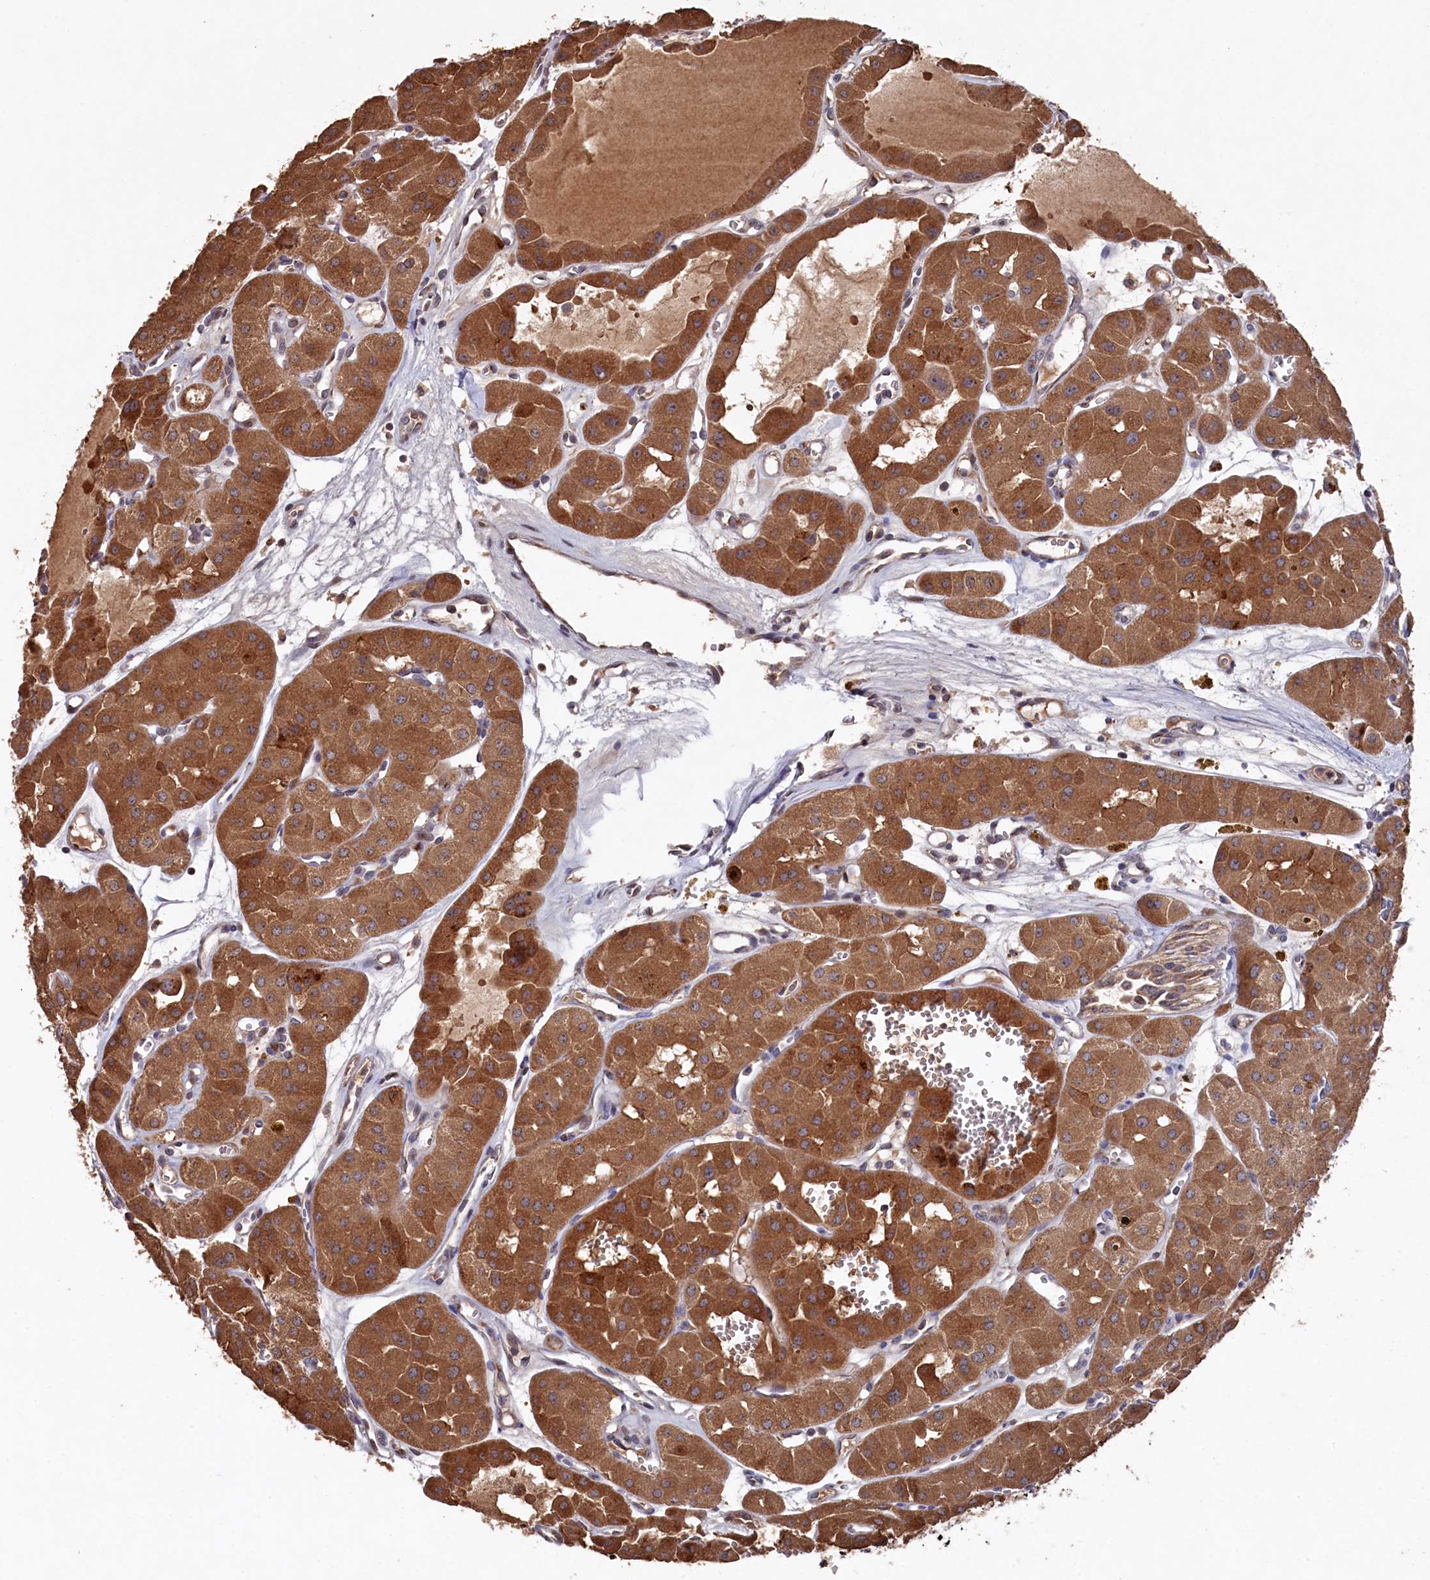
{"staining": {"intensity": "strong", "quantity": ">75%", "location": "cytoplasmic/membranous"}, "tissue": "renal cancer", "cell_type": "Tumor cells", "image_type": "cancer", "snomed": [{"axis": "morphology", "description": "Carcinoma, NOS"}, {"axis": "topography", "description": "Kidney"}], "caption": "A micrograph showing strong cytoplasmic/membranous staining in about >75% of tumor cells in renal carcinoma, as visualized by brown immunohistochemical staining.", "gene": "NAA60", "patient": {"sex": "female", "age": 75}}